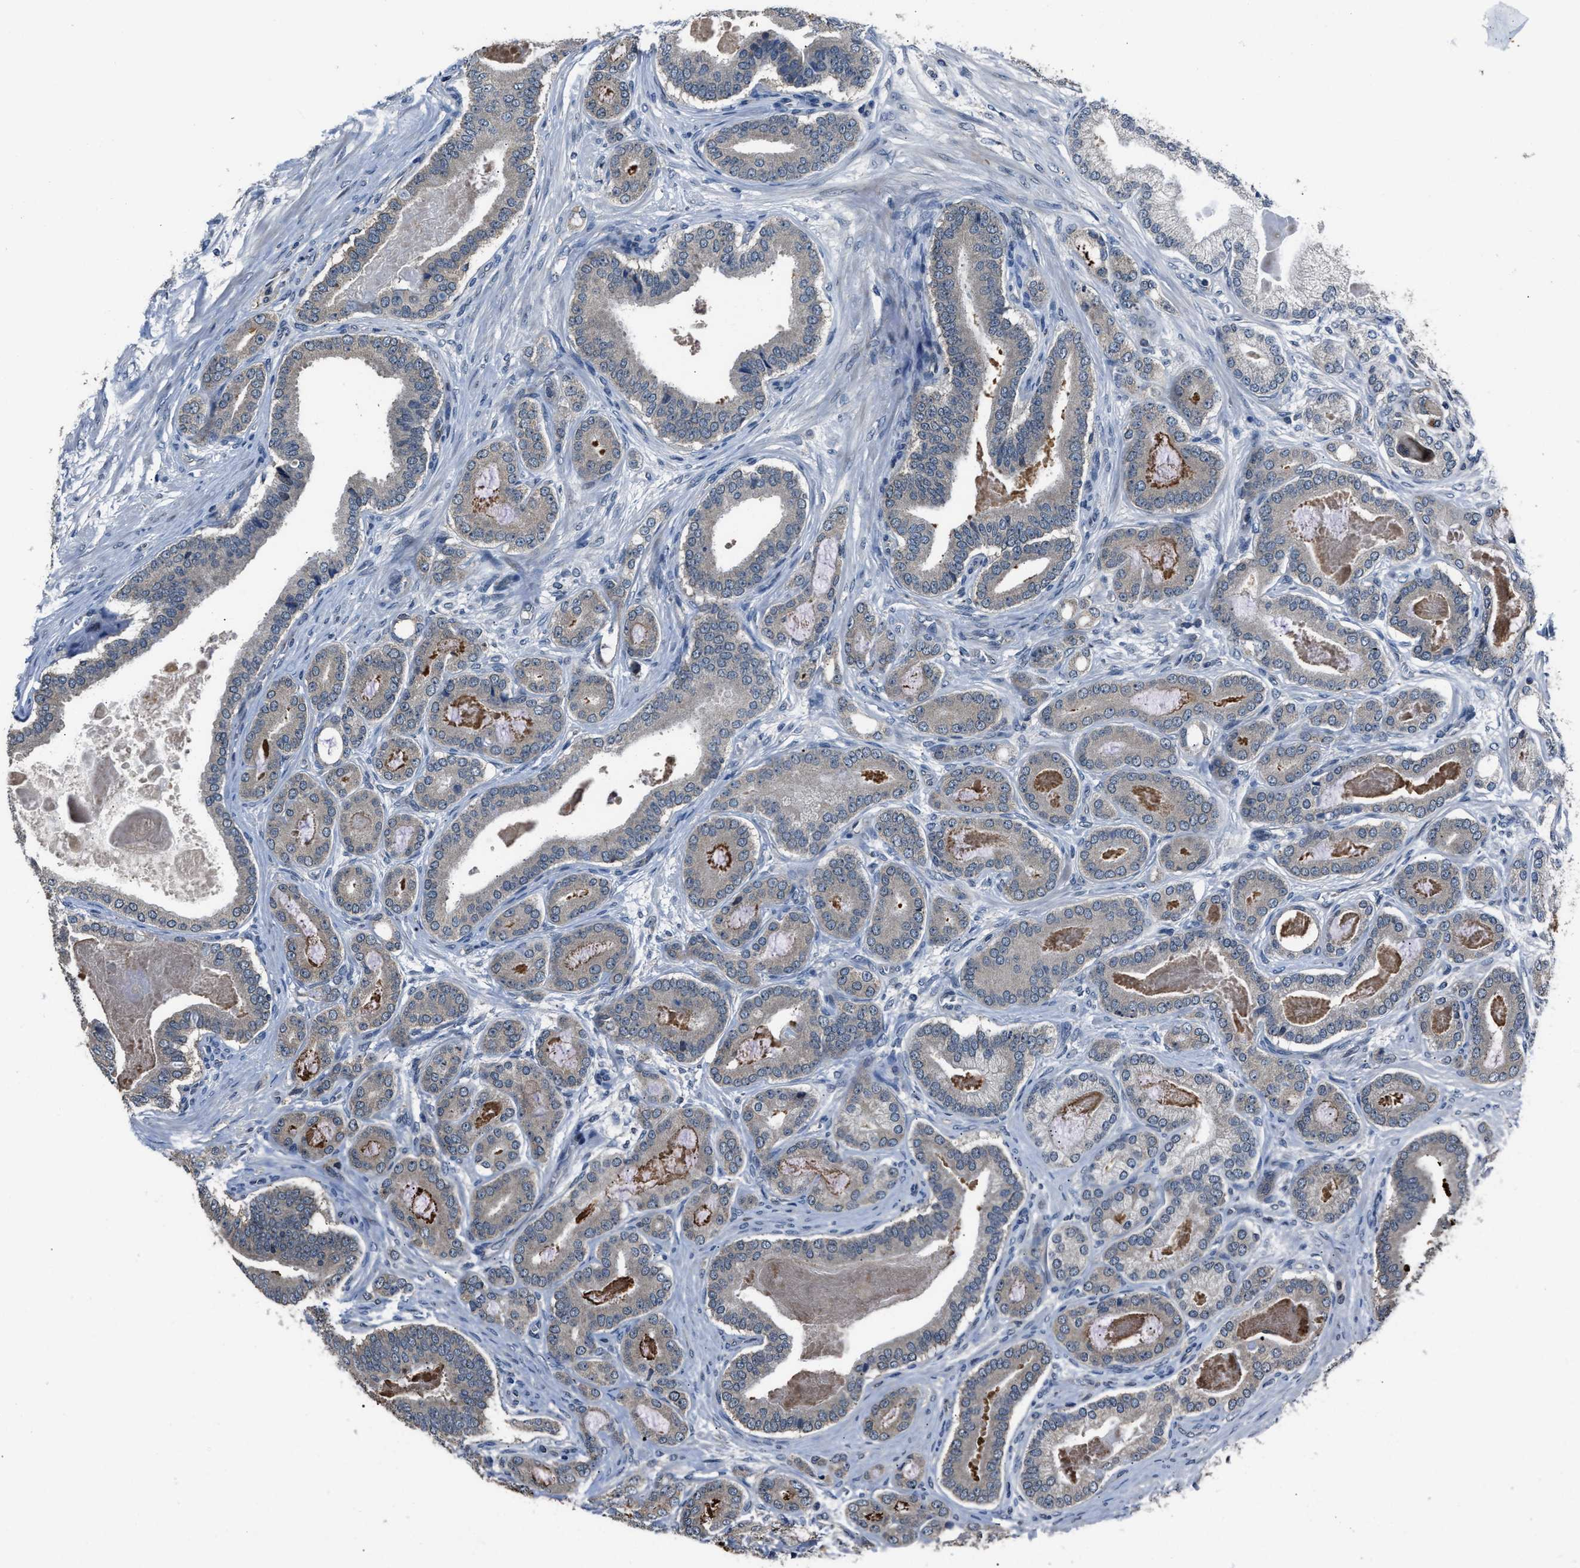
{"staining": {"intensity": "weak", "quantity": "<25%", "location": "cytoplasmic/membranous"}, "tissue": "prostate cancer", "cell_type": "Tumor cells", "image_type": "cancer", "snomed": [{"axis": "morphology", "description": "Adenocarcinoma, High grade"}, {"axis": "topography", "description": "Prostate"}], "caption": "Prostate cancer (adenocarcinoma (high-grade)) was stained to show a protein in brown. There is no significant positivity in tumor cells. The staining was performed using DAB to visualize the protein expression in brown, while the nuclei were stained in blue with hematoxylin (Magnification: 20x).", "gene": "TNRC18", "patient": {"sex": "male", "age": 60}}